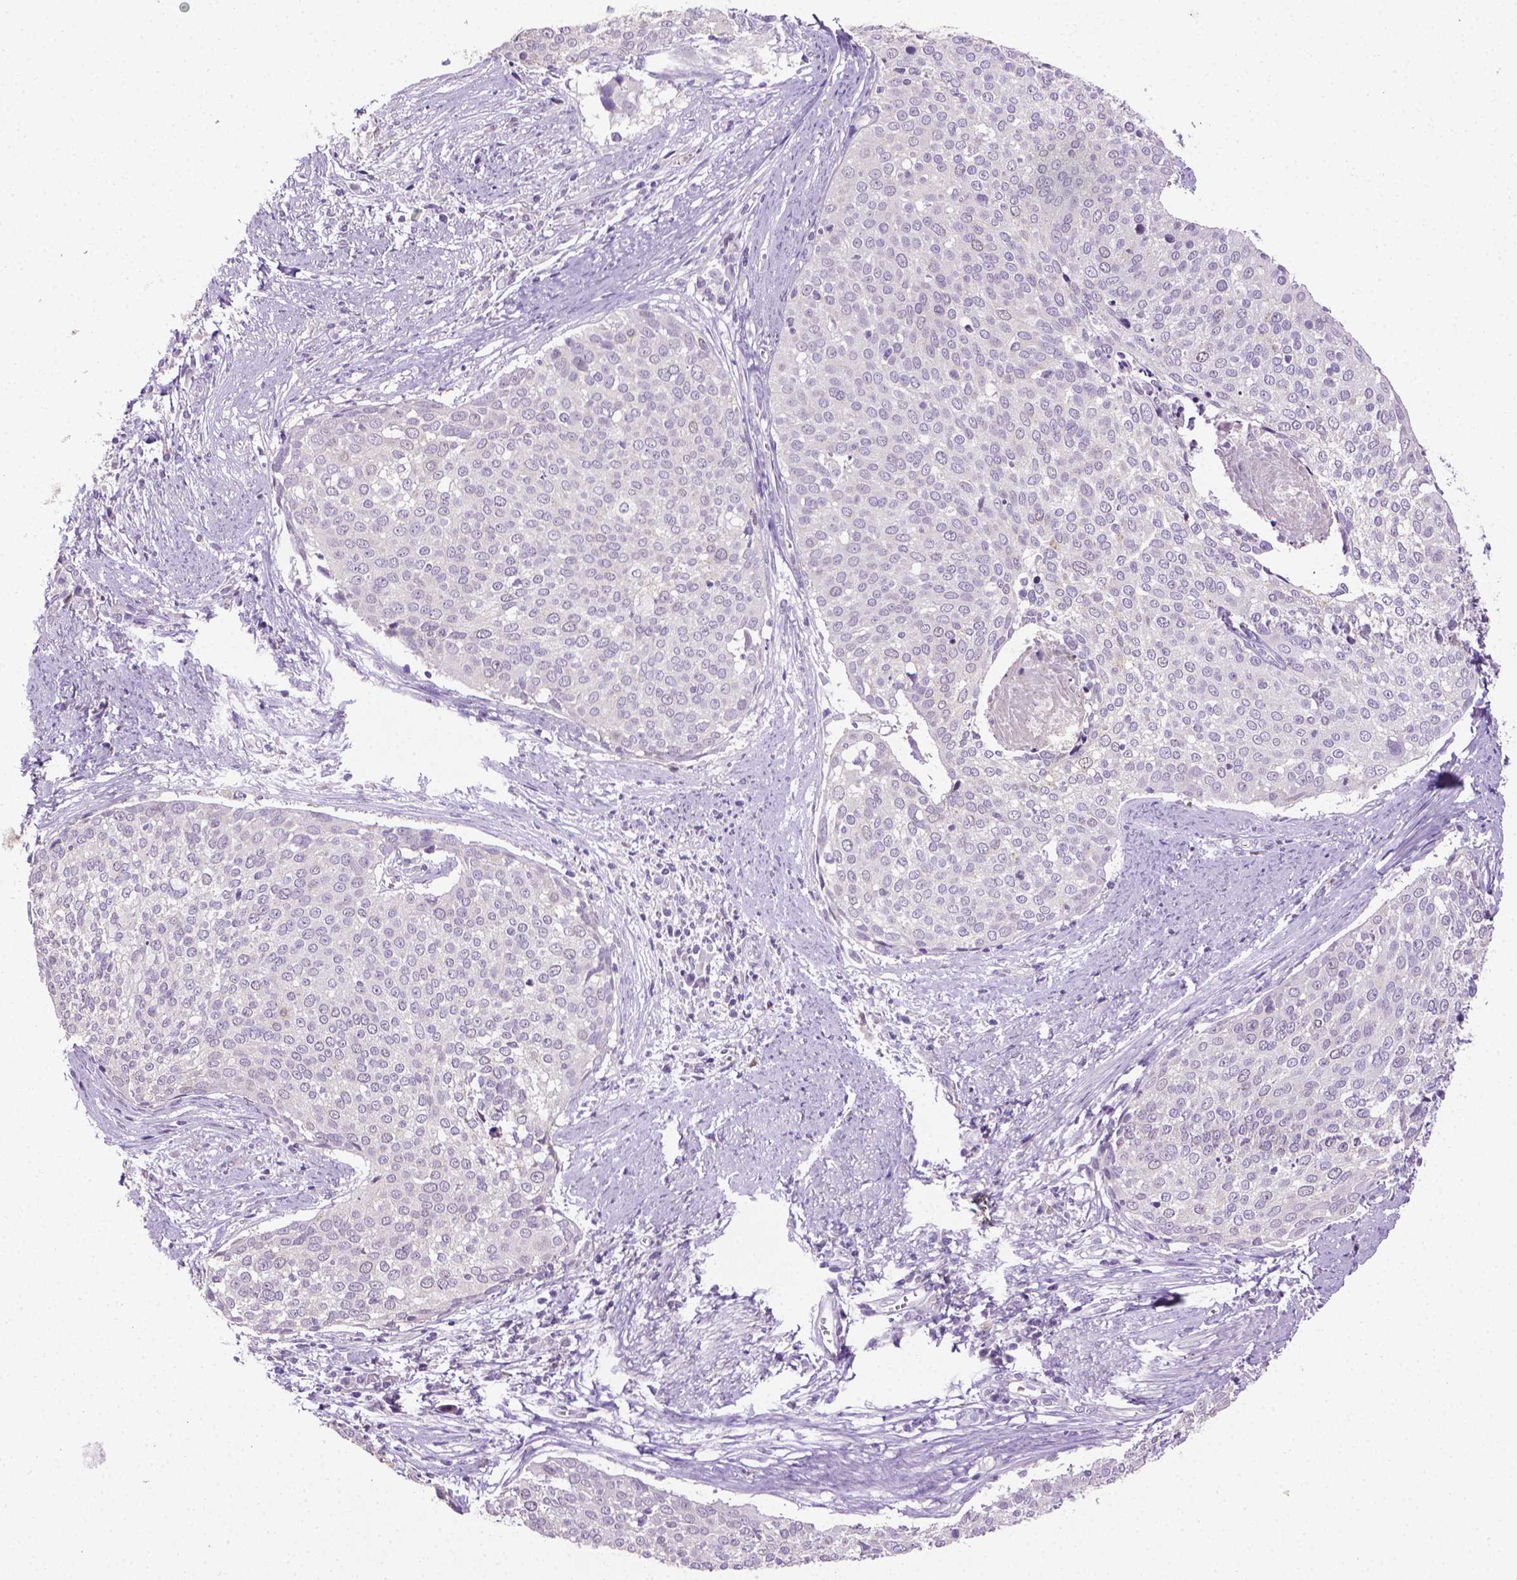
{"staining": {"intensity": "negative", "quantity": "none", "location": "none"}, "tissue": "cervical cancer", "cell_type": "Tumor cells", "image_type": "cancer", "snomed": [{"axis": "morphology", "description": "Squamous cell carcinoma, NOS"}, {"axis": "topography", "description": "Cervix"}], "caption": "DAB (3,3'-diaminobenzidine) immunohistochemical staining of cervical squamous cell carcinoma demonstrates no significant positivity in tumor cells.", "gene": "CDKN2D", "patient": {"sex": "female", "age": 39}}